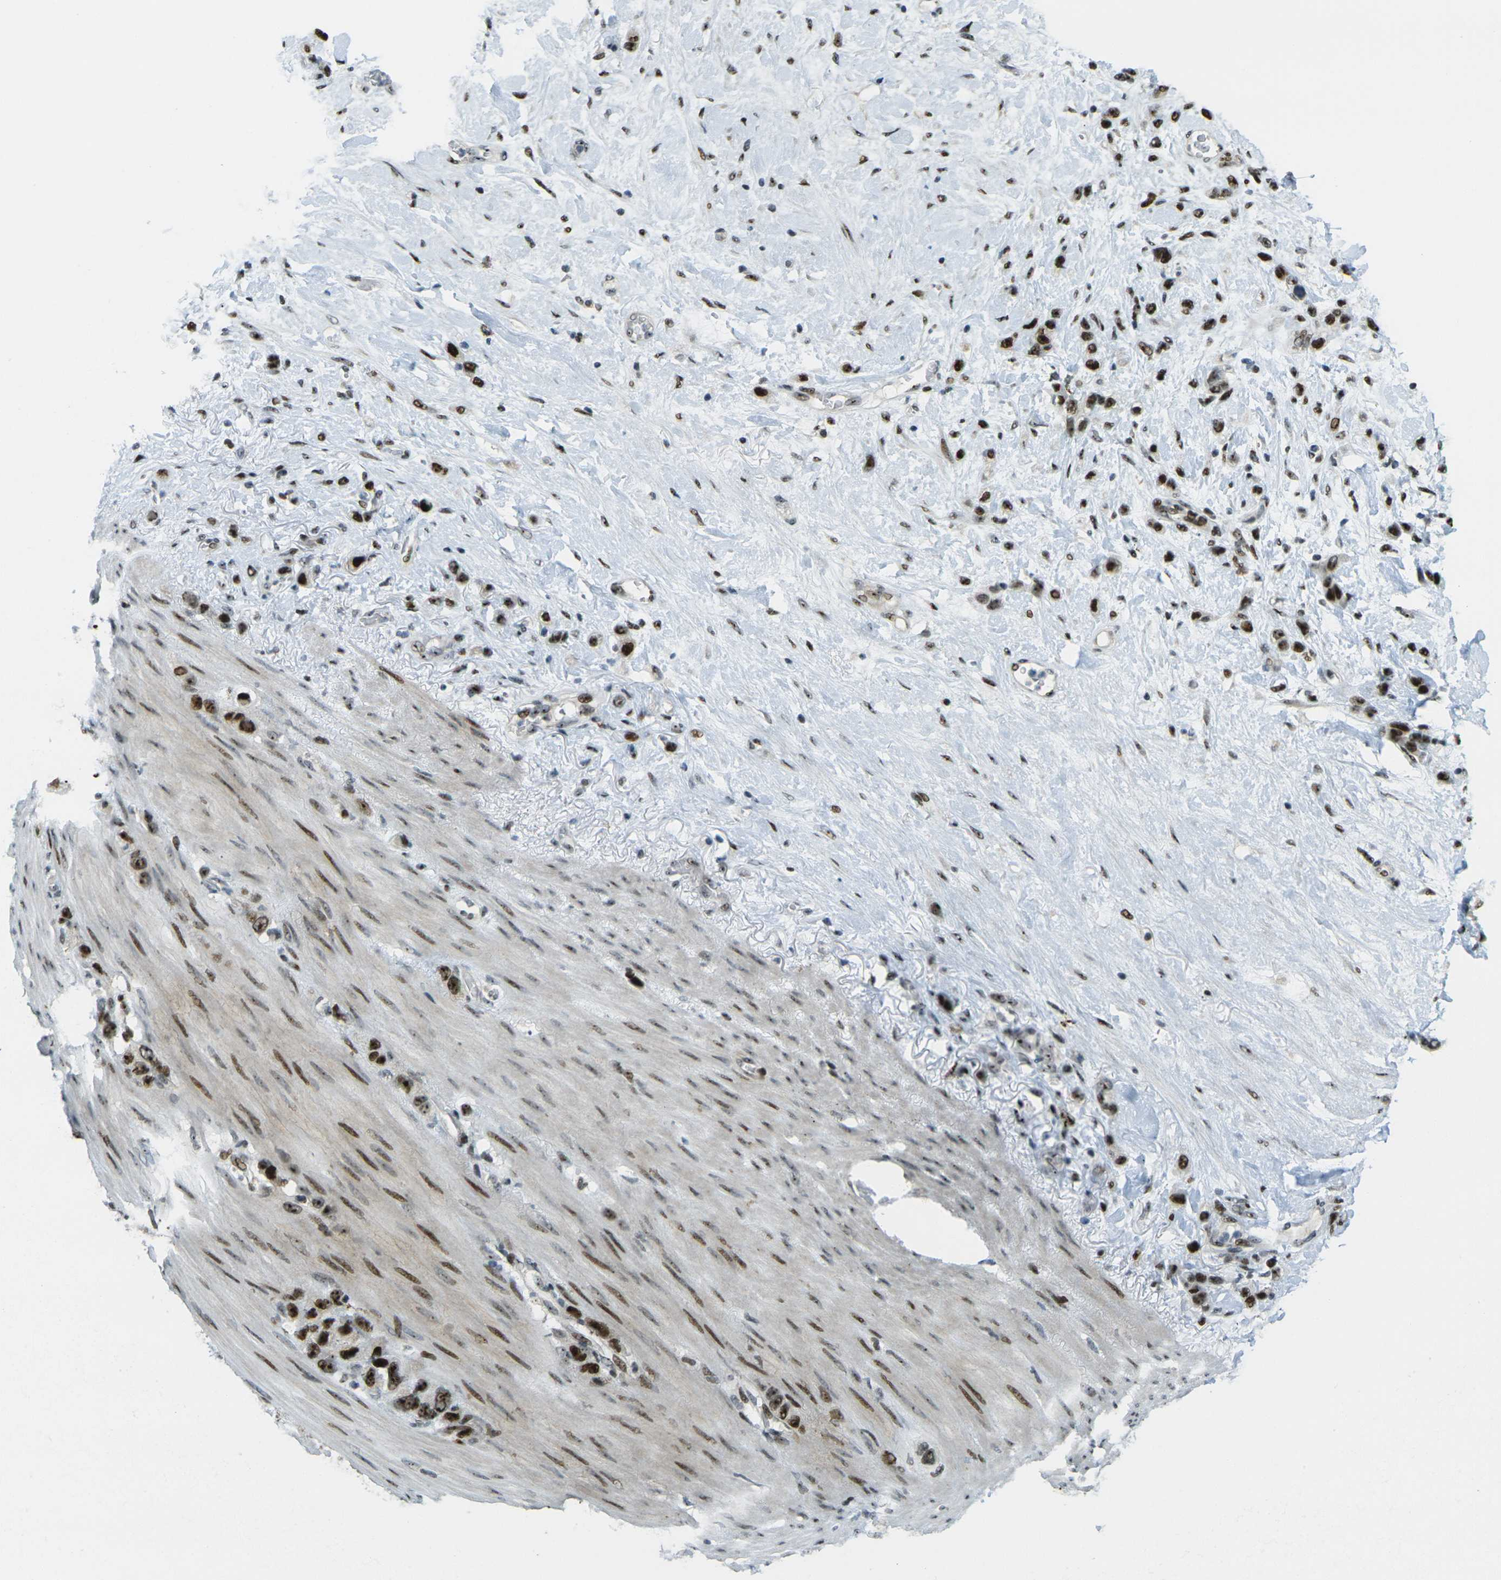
{"staining": {"intensity": "strong", "quantity": ">75%", "location": "nuclear"}, "tissue": "stomach cancer", "cell_type": "Tumor cells", "image_type": "cancer", "snomed": [{"axis": "morphology", "description": "Adenocarcinoma, NOS"}, {"axis": "morphology", "description": "Adenocarcinoma, High grade"}, {"axis": "topography", "description": "Stomach, upper"}, {"axis": "topography", "description": "Stomach, lower"}], "caption": "This photomicrograph shows stomach adenocarcinoma stained with immunohistochemistry (IHC) to label a protein in brown. The nuclear of tumor cells show strong positivity for the protein. Nuclei are counter-stained blue.", "gene": "UBE2C", "patient": {"sex": "female", "age": 65}}